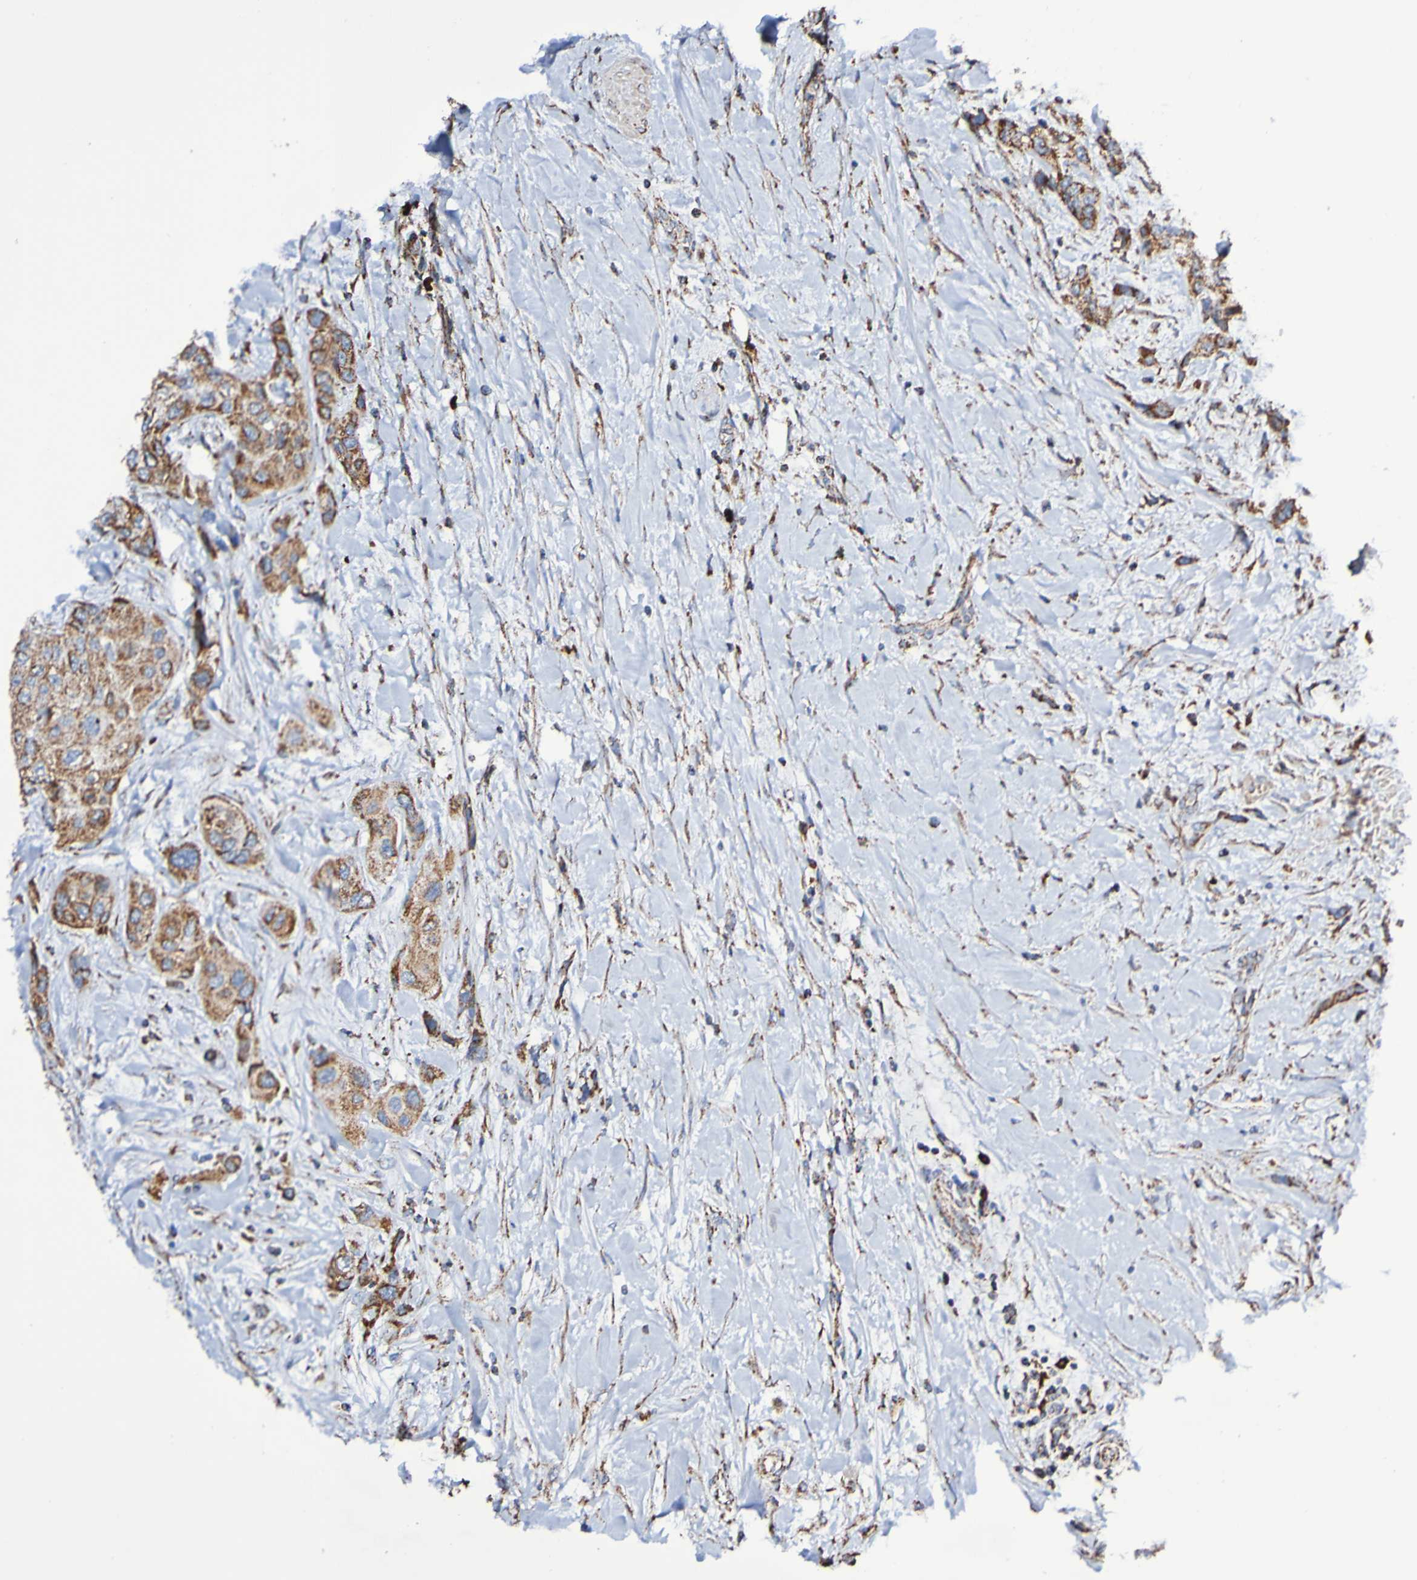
{"staining": {"intensity": "moderate", "quantity": ">75%", "location": "cytoplasmic/membranous"}, "tissue": "urothelial cancer", "cell_type": "Tumor cells", "image_type": "cancer", "snomed": [{"axis": "morphology", "description": "Urothelial carcinoma, High grade"}, {"axis": "topography", "description": "Urinary bladder"}], "caption": "Protein expression analysis of human urothelial cancer reveals moderate cytoplasmic/membranous staining in about >75% of tumor cells. Using DAB (brown) and hematoxylin (blue) stains, captured at high magnification using brightfield microscopy.", "gene": "IL18R1", "patient": {"sex": "female", "age": 56}}